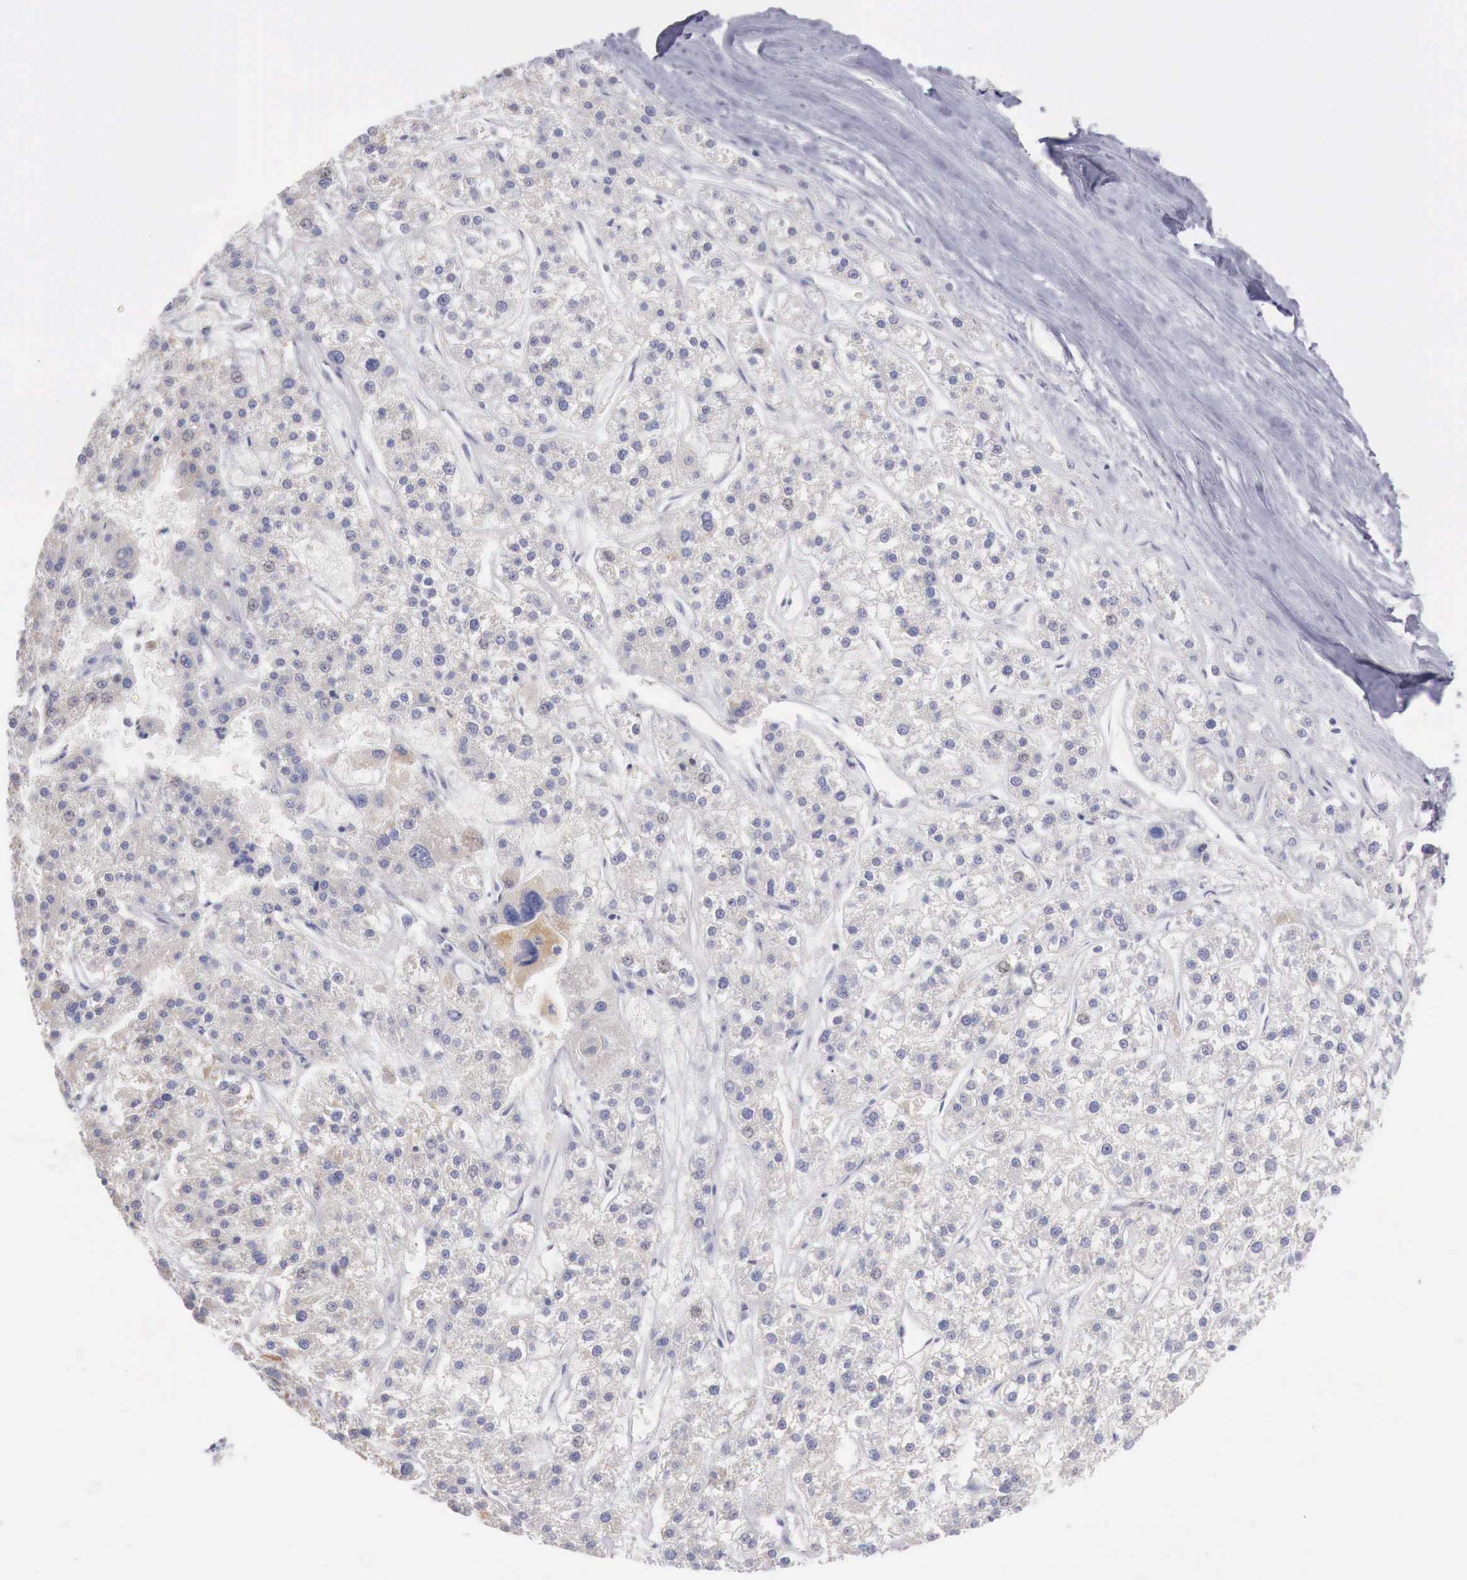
{"staining": {"intensity": "negative", "quantity": "none", "location": "none"}, "tissue": "liver cancer", "cell_type": "Tumor cells", "image_type": "cancer", "snomed": [{"axis": "morphology", "description": "Carcinoma, Hepatocellular, NOS"}, {"axis": "topography", "description": "Liver"}], "caption": "There is no significant positivity in tumor cells of liver cancer.", "gene": "TRIM13", "patient": {"sex": "female", "age": 85}}